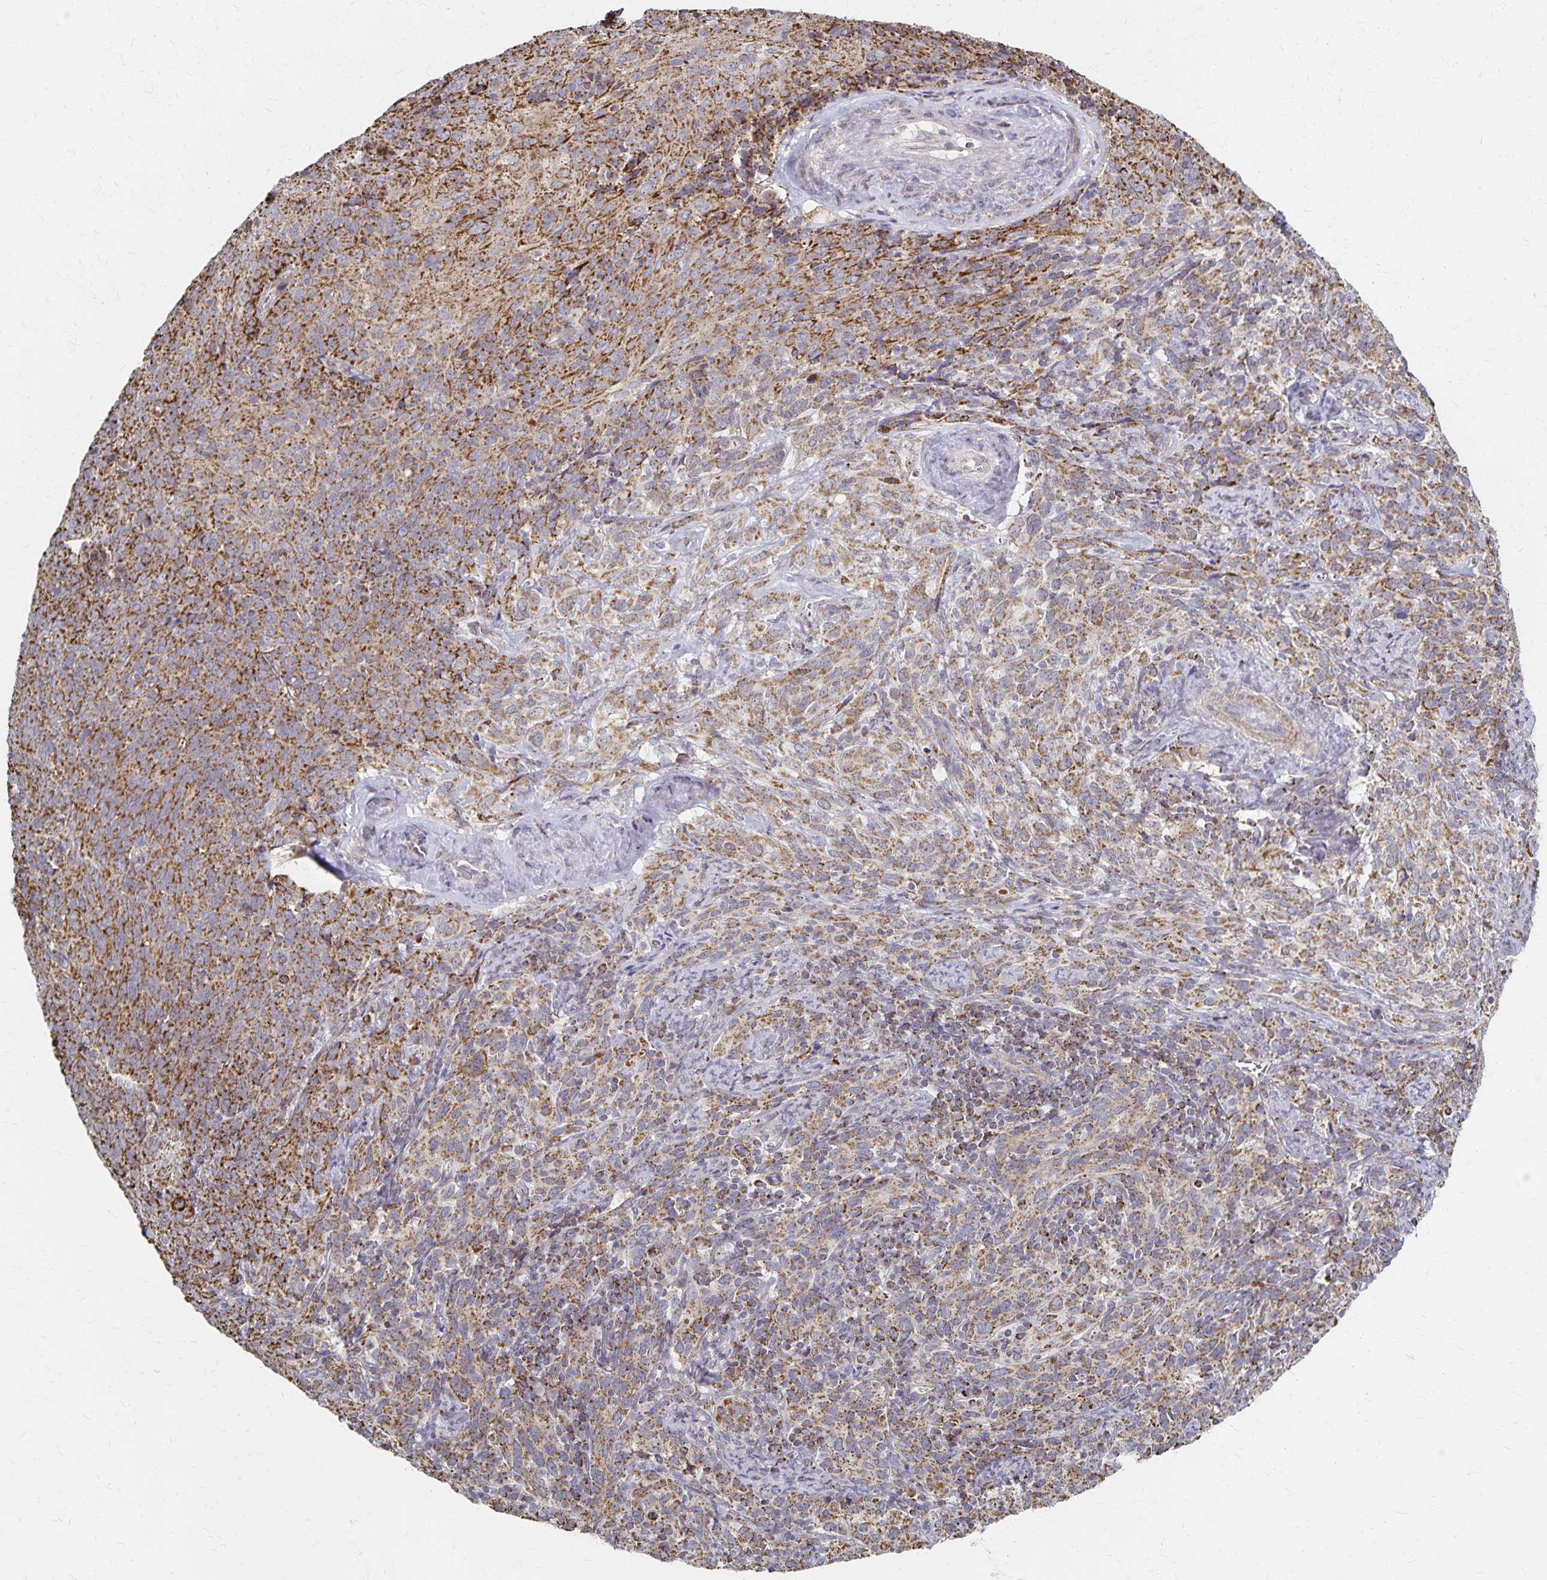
{"staining": {"intensity": "moderate", "quantity": ">75%", "location": "cytoplasmic/membranous"}, "tissue": "cervical cancer", "cell_type": "Tumor cells", "image_type": "cancer", "snomed": [{"axis": "morphology", "description": "Squamous cell carcinoma, NOS"}, {"axis": "topography", "description": "Cervix"}], "caption": "A high-resolution photomicrograph shows immunohistochemistry (IHC) staining of cervical cancer (squamous cell carcinoma), which demonstrates moderate cytoplasmic/membranous expression in about >75% of tumor cells.", "gene": "DYRK4", "patient": {"sex": "female", "age": 51}}